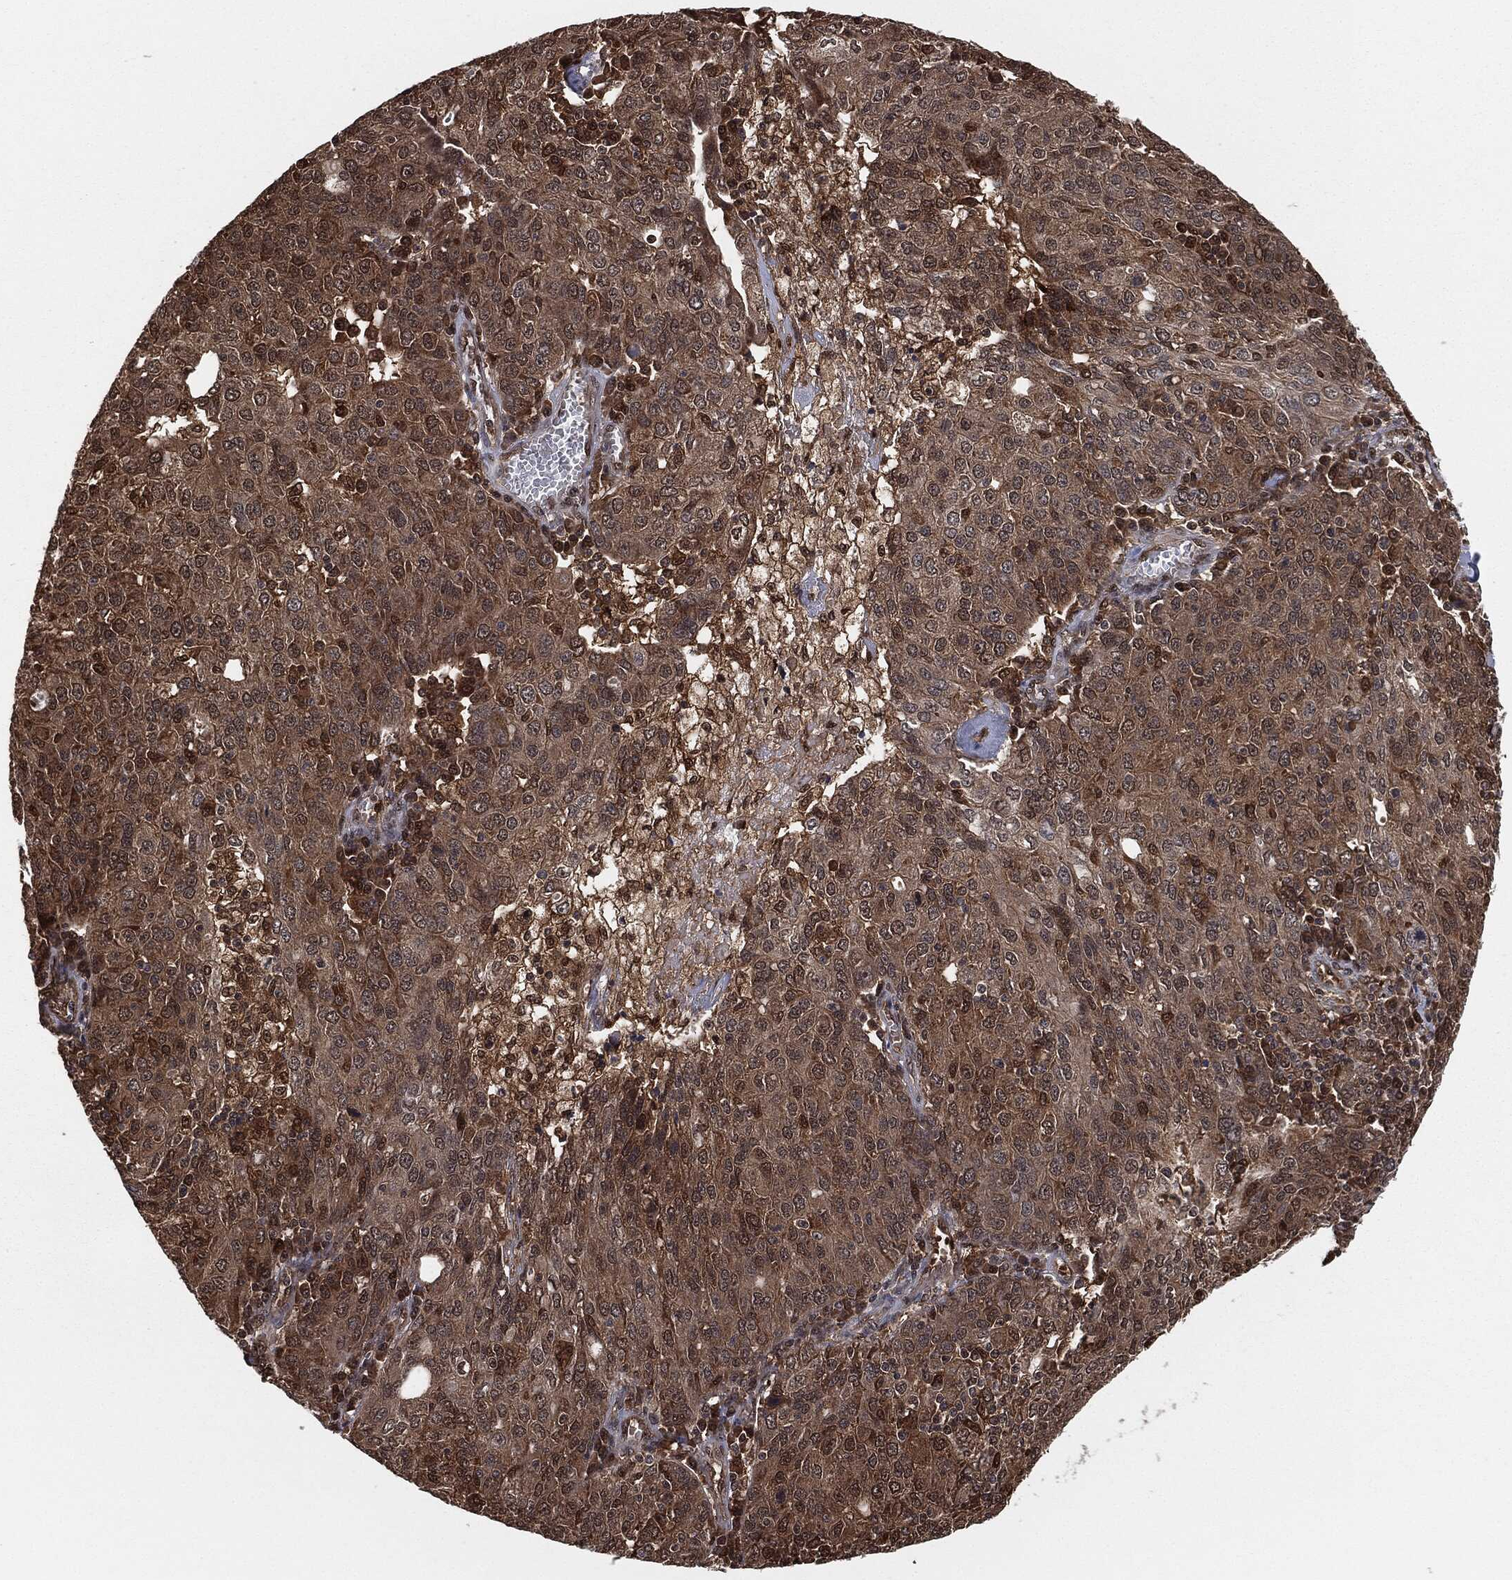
{"staining": {"intensity": "weak", "quantity": "25%-75%", "location": "cytoplasmic/membranous"}, "tissue": "ovarian cancer", "cell_type": "Tumor cells", "image_type": "cancer", "snomed": [{"axis": "morphology", "description": "Carcinoma, endometroid"}, {"axis": "topography", "description": "Ovary"}], "caption": "Brown immunohistochemical staining in human endometroid carcinoma (ovarian) displays weak cytoplasmic/membranous staining in about 25%-75% of tumor cells.", "gene": "CAPRIN2", "patient": {"sex": "female", "age": 50}}